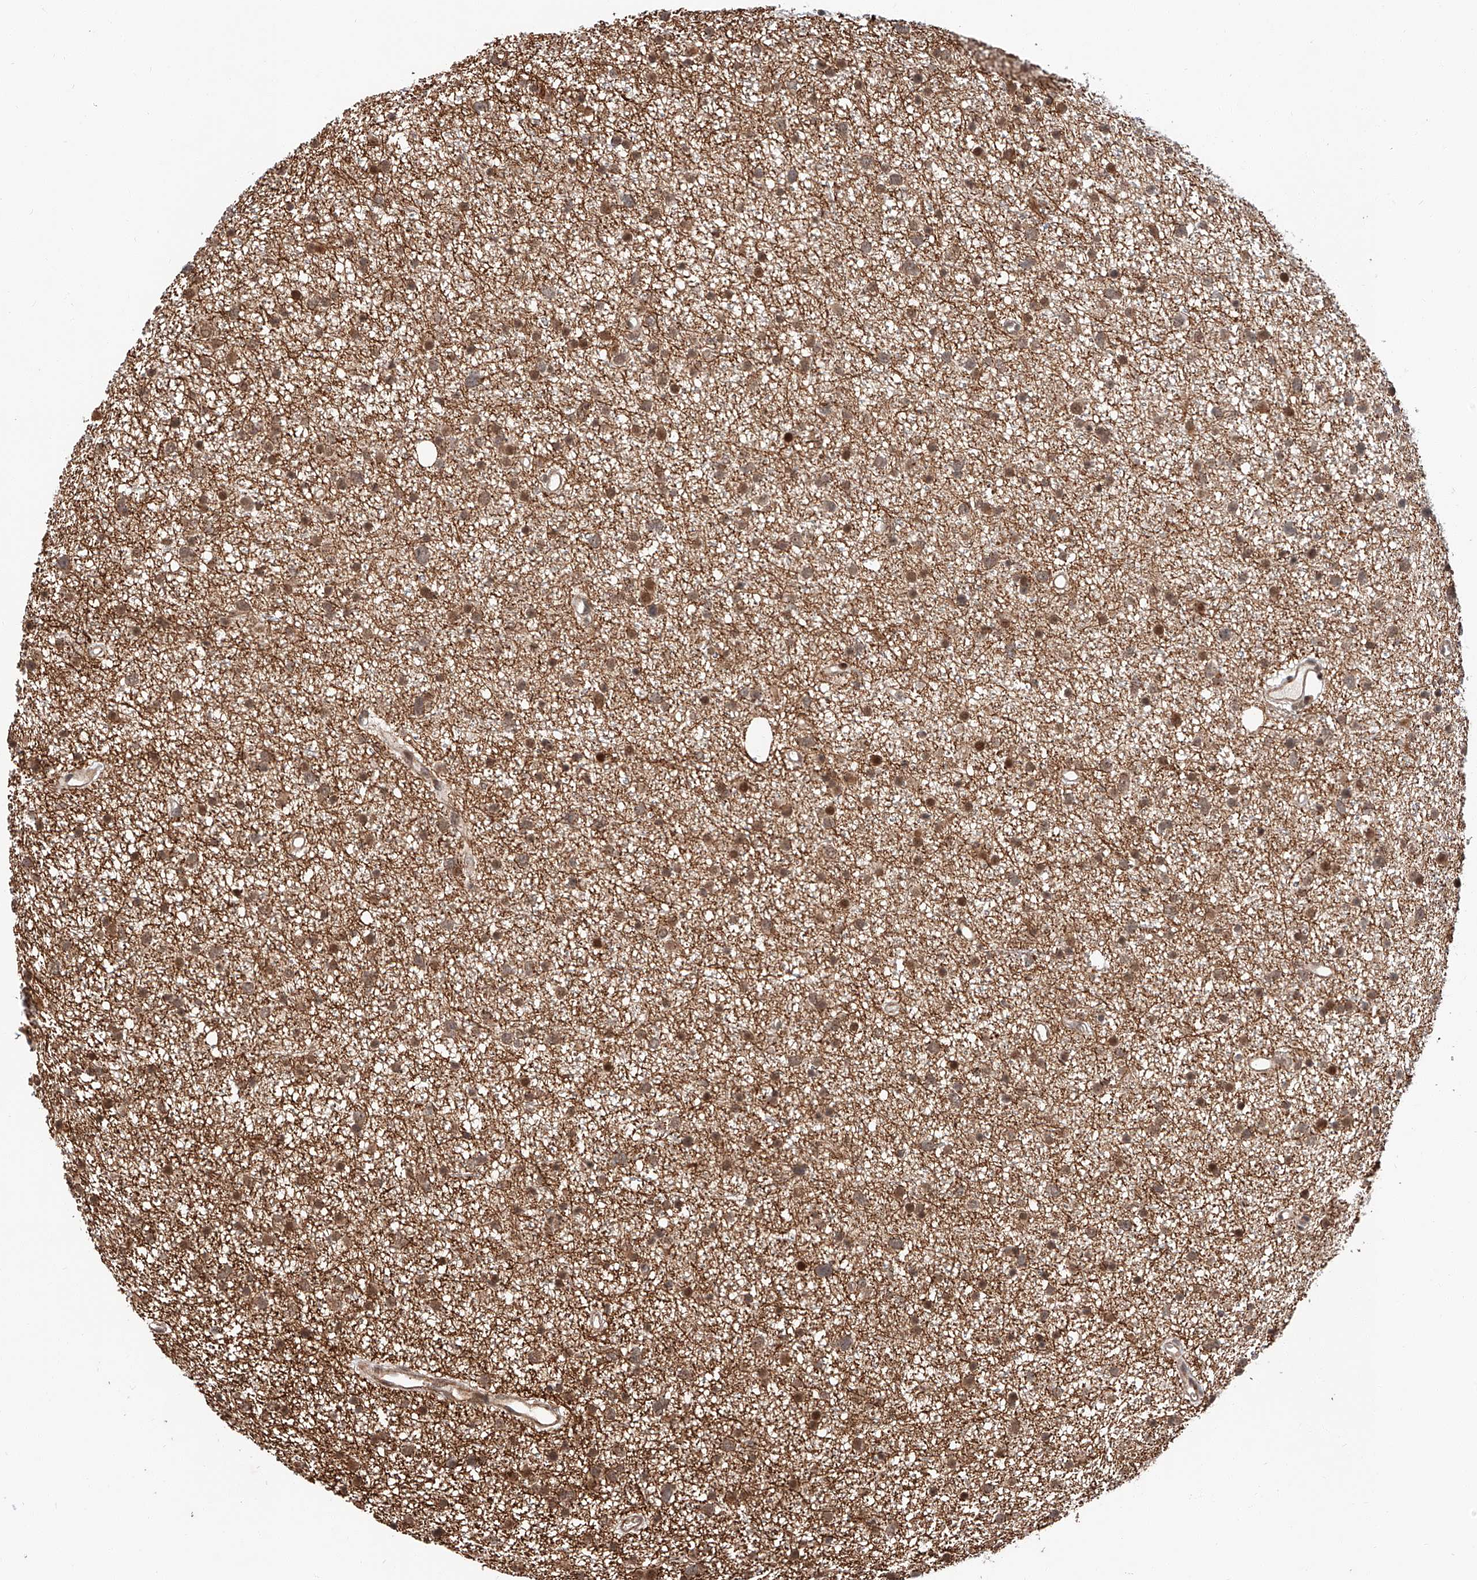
{"staining": {"intensity": "moderate", "quantity": "25%-75%", "location": "cytoplasmic/membranous,nuclear"}, "tissue": "glioma", "cell_type": "Tumor cells", "image_type": "cancer", "snomed": [{"axis": "morphology", "description": "Glioma, malignant, Low grade"}, {"axis": "topography", "description": "Cerebral cortex"}], "caption": "Immunohistochemical staining of glioma reveals medium levels of moderate cytoplasmic/membranous and nuclear staining in about 25%-75% of tumor cells. The staining was performed using DAB, with brown indicating positive protein expression. Nuclei are stained blue with hematoxylin.", "gene": "THTPA", "patient": {"sex": "female", "age": 39}}